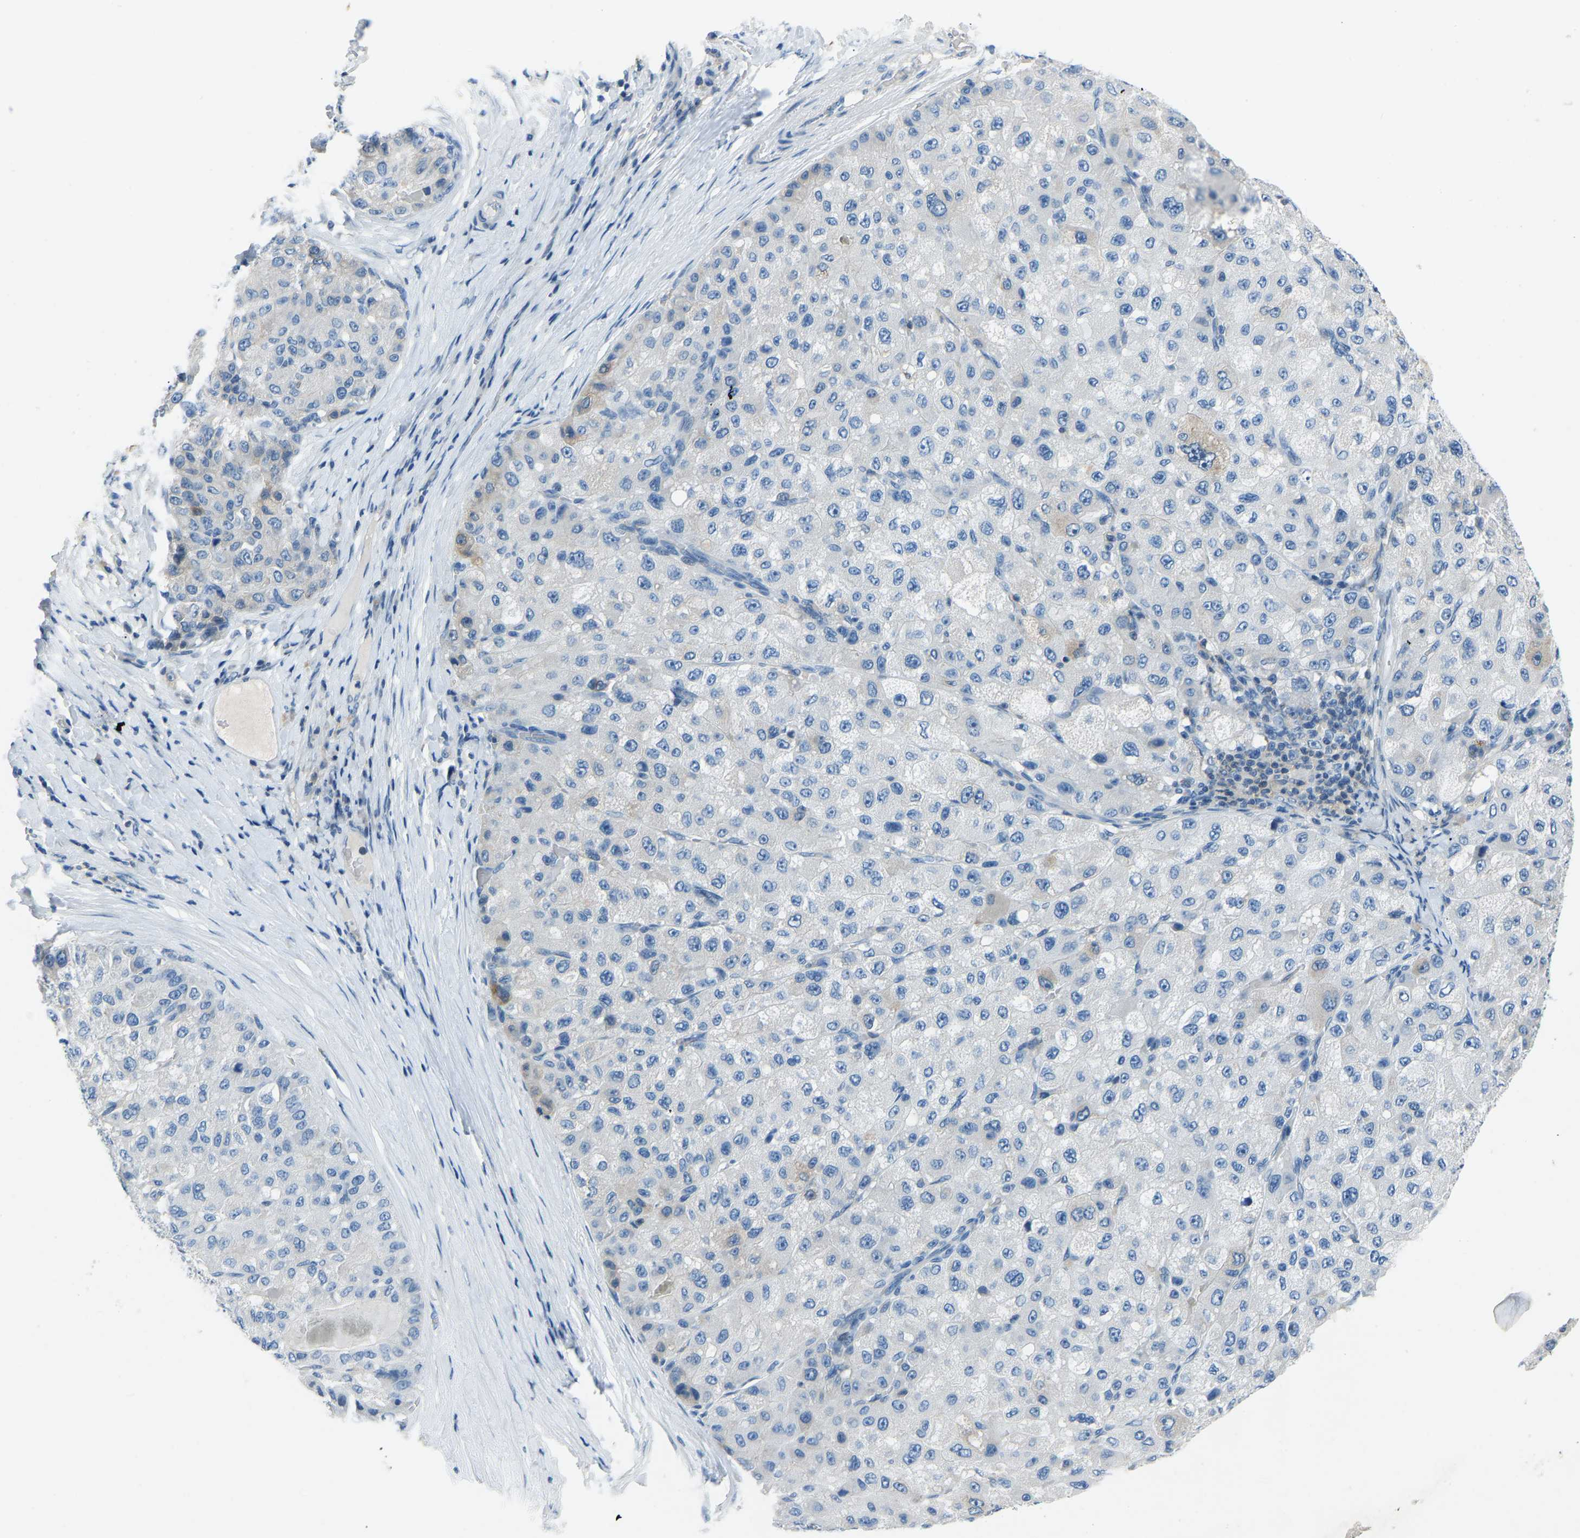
{"staining": {"intensity": "negative", "quantity": "none", "location": "none"}, "tissue": "liver cancer", "cell_type": "Tumor cells", "image_type": "cancer", "snomed": [{"axis": "morphology", "description": "Carcinoma, Hepatocellular, NOS"}, {"axis": "topography", "description": "Liver"}], "caption": "This is a histopathology image of immunohistochemistry staining of liver hepatocellular carcinoma, which shows no staining in tumor cells. (Immunohistochemistry (ihc), brightfield microscopy, high magnification).", "gene": "XIRP1", "patient": {"sex": "male", "age": 80}}